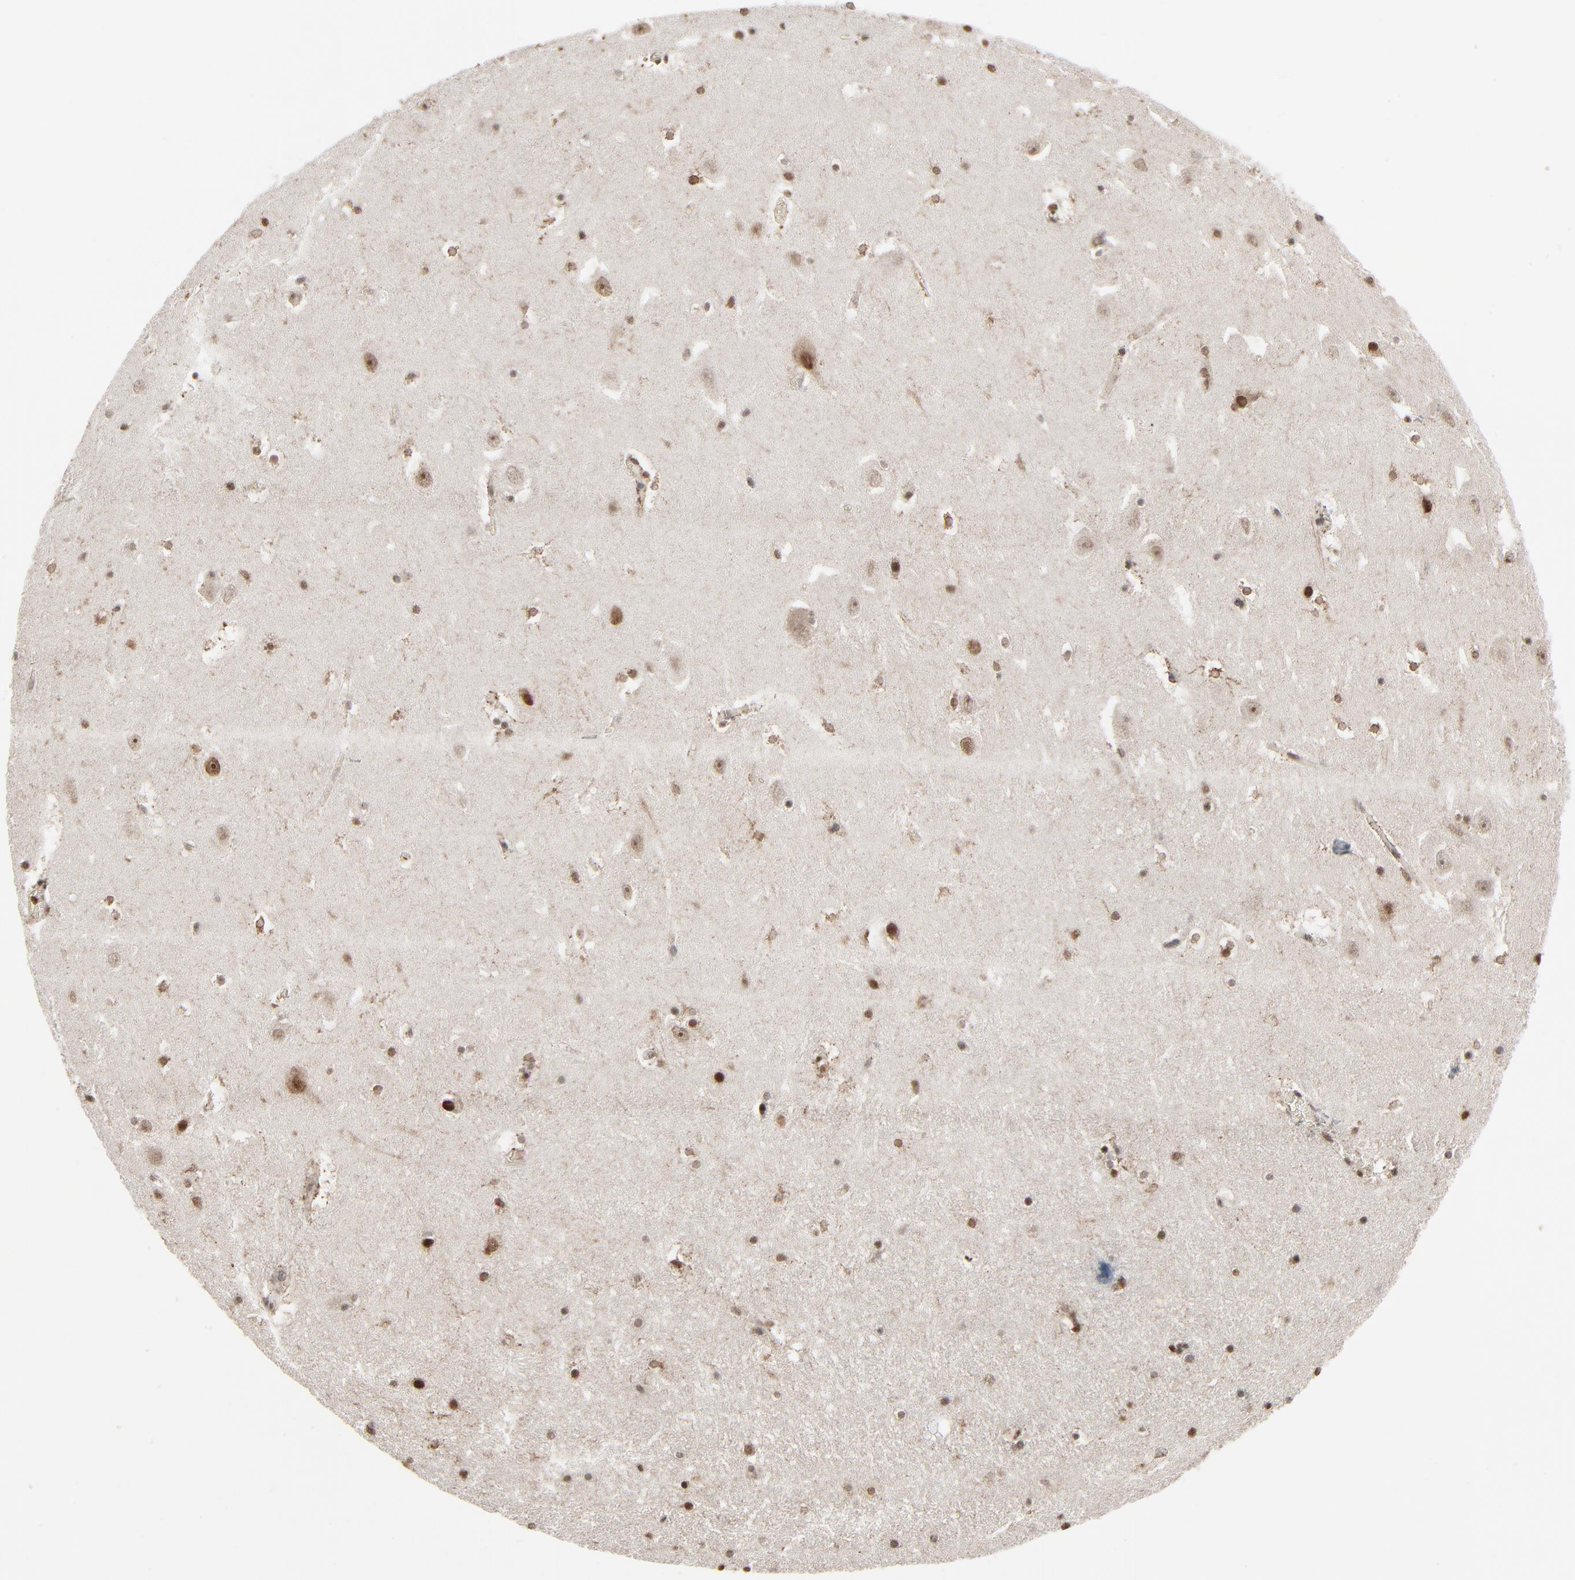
{"staining": {"intensity": "strong", "quantity": "<25%", "location": "nuclear"}, "tissue": "hippocampus", "cell_type": "Glial cells", "image_type": "normal", "snomed": [{"axis": "morphology", "description": "Normal tissue, NOS"}, {"axis": "topography", "description": "Hippocampus"}], "caption": "Glial cells exhibit medium levels of strong nuclear staining in approximately <25% of cells in unremarkable hippocampus.", "gene": "RPS6KA3", "patient": {"sex": "male", "age": 45}}